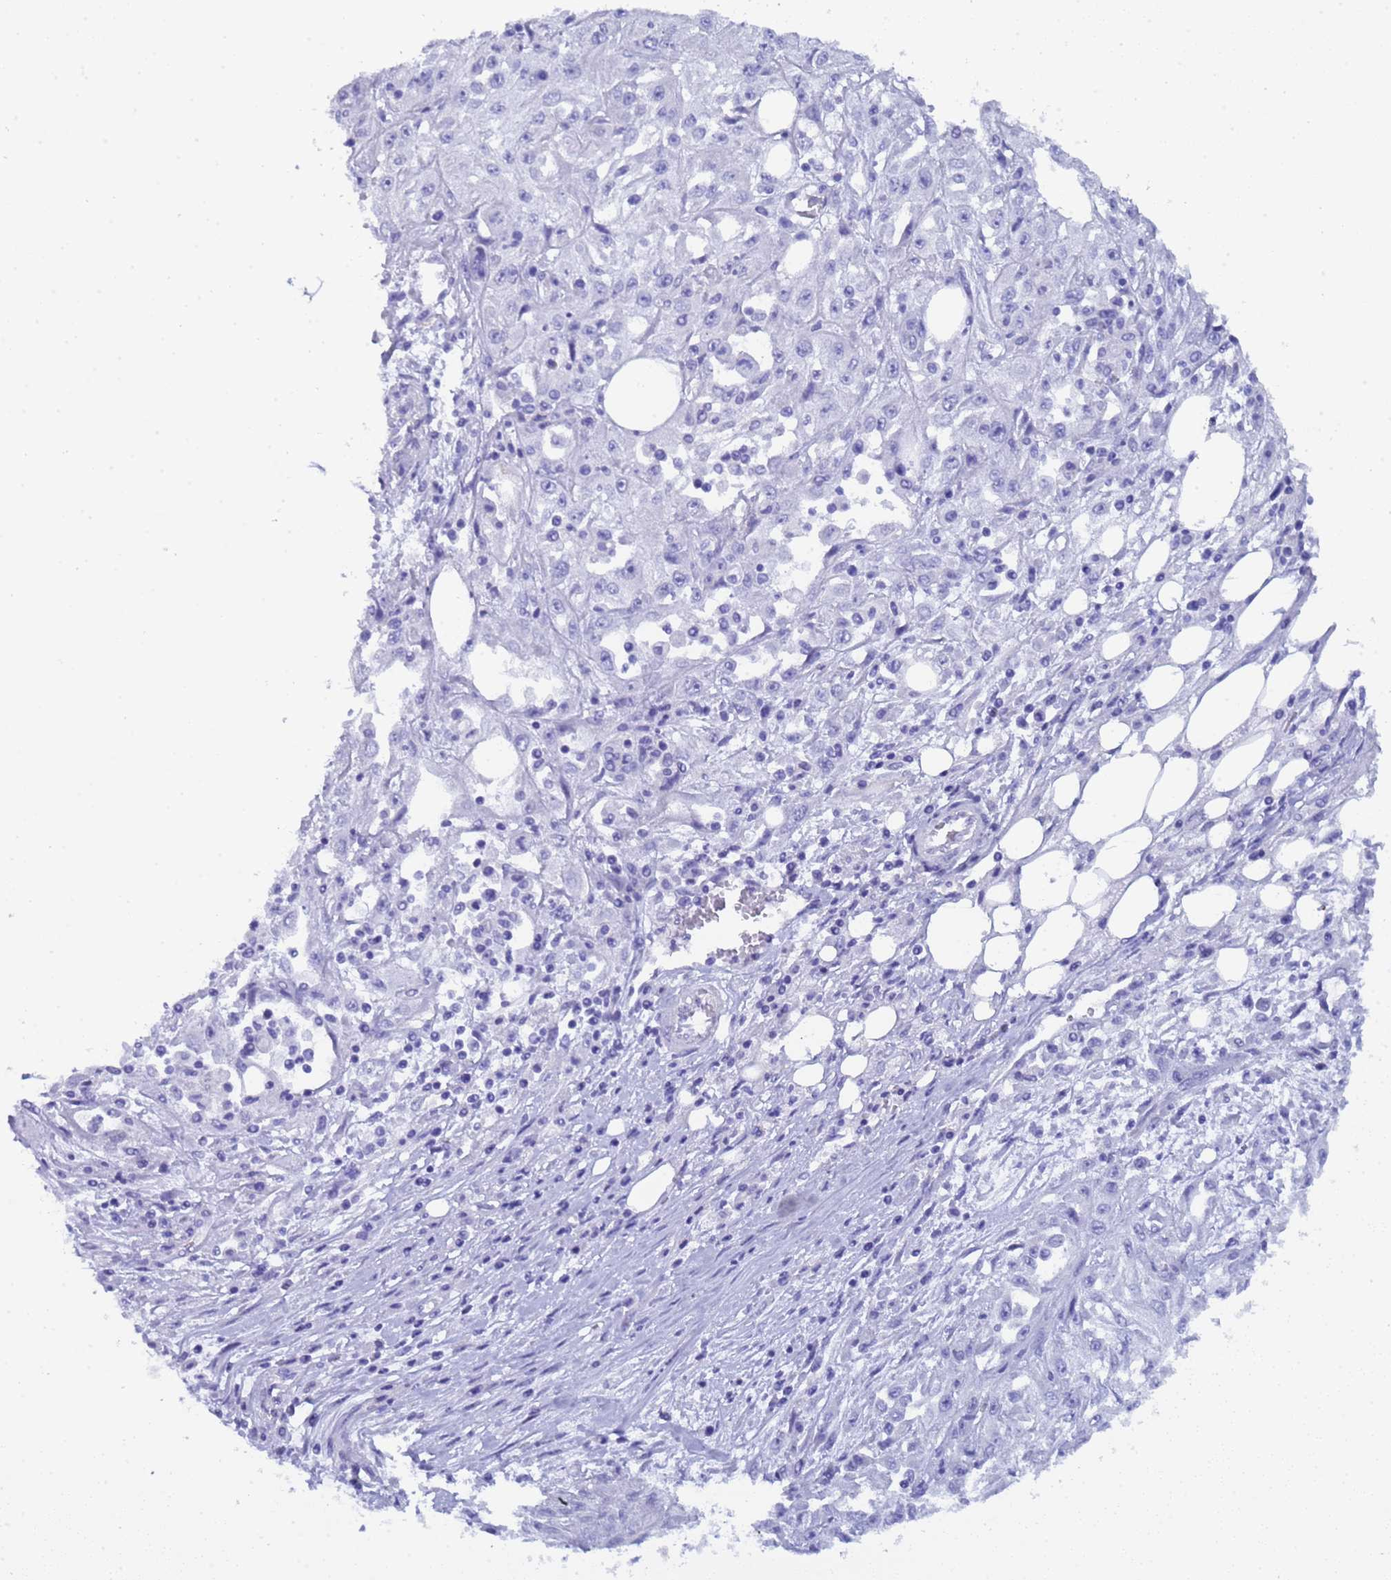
{"staining": {"intensity": "negative", "quantity": "none", "location": "none"}, "tissue": "skin cancer", "cell_type": "Tumor cells", "image_type": "cancer", "snomed": [{"axis": "morphology", "description": "Squamous cell carcinoma, NOS"}, {"axis": "morphology", "description": "Squamous cell carcinoma, metastatic, NOS"}, {"axis": "topography", "description": "Skin"}, {"axis": "topography", "description": "Lymph node"}], "caption": "An IHC histopathology image of skin squamous cell carcinoma is shown. There is no staining in tumor cells of skin squamous cell carcinoma. The staining was performed using DAB (3,3'-diaminobenzidine) to visualize the protein expression in brown, while the nuclei were stained in blue with hematoxylin (Magnification: 20x).", "gene": "CTRC", "patient": {"sex": "male", "age": 75}}